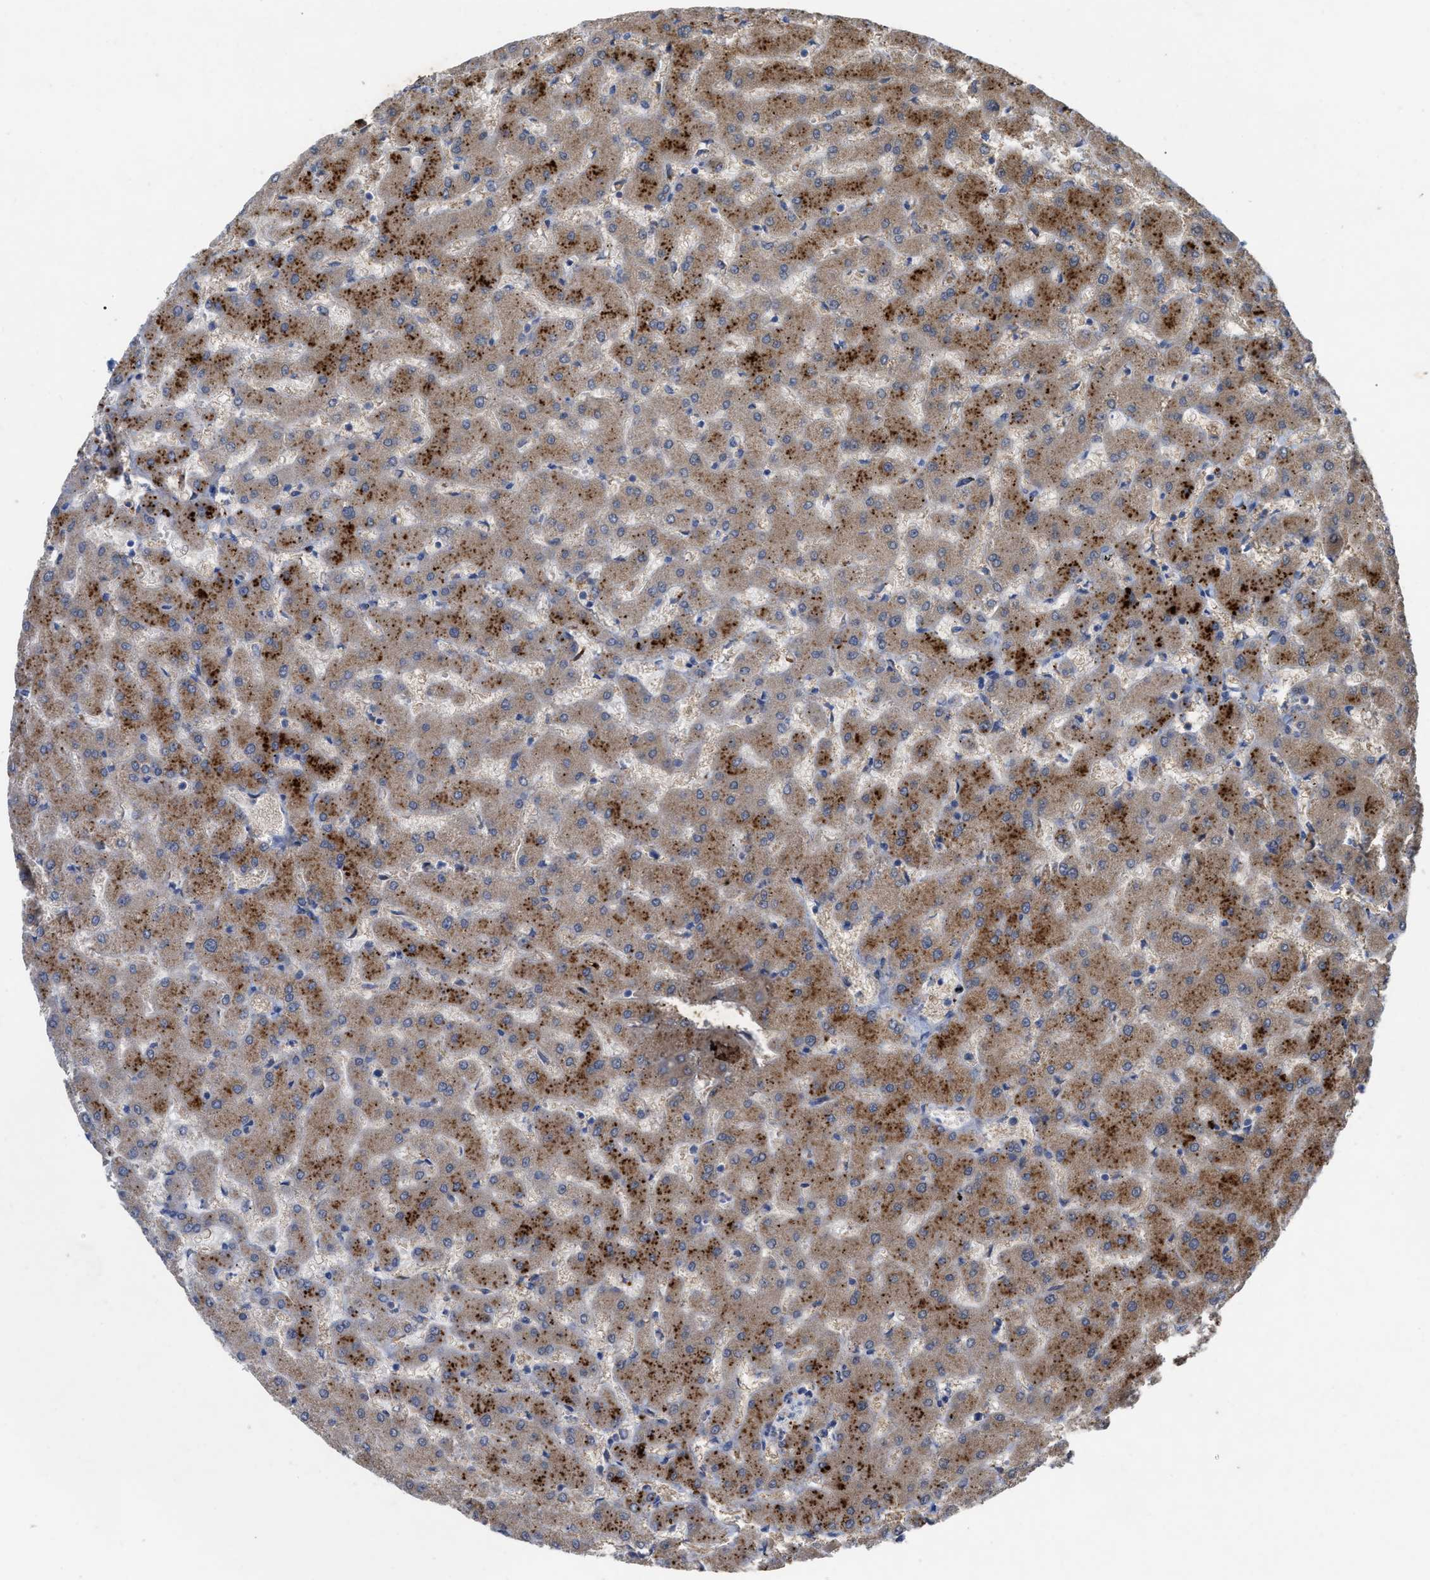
{"staining": {"intensity": "moderate", "quantity": "25%-75%", "location": "cytoplasmic/membranous"}, "tissue": "liver", "cell_type": "Cholangiocytes", "image_type": "normal", "snomed": [{"axis": "morphology", "description": "Normal tissue, NOS"}, {"axis": "topography", "description": "Liver"}], "caption": "An immunohistochemistry photomicrograph of unremarkable tissue is shown. Protein staining in brown highlights moderate cytoplasmic/membranous positivity in liver within cholangiocytes.", "gene": "VIP", "patient": {"sex": "female", "age": 63}}